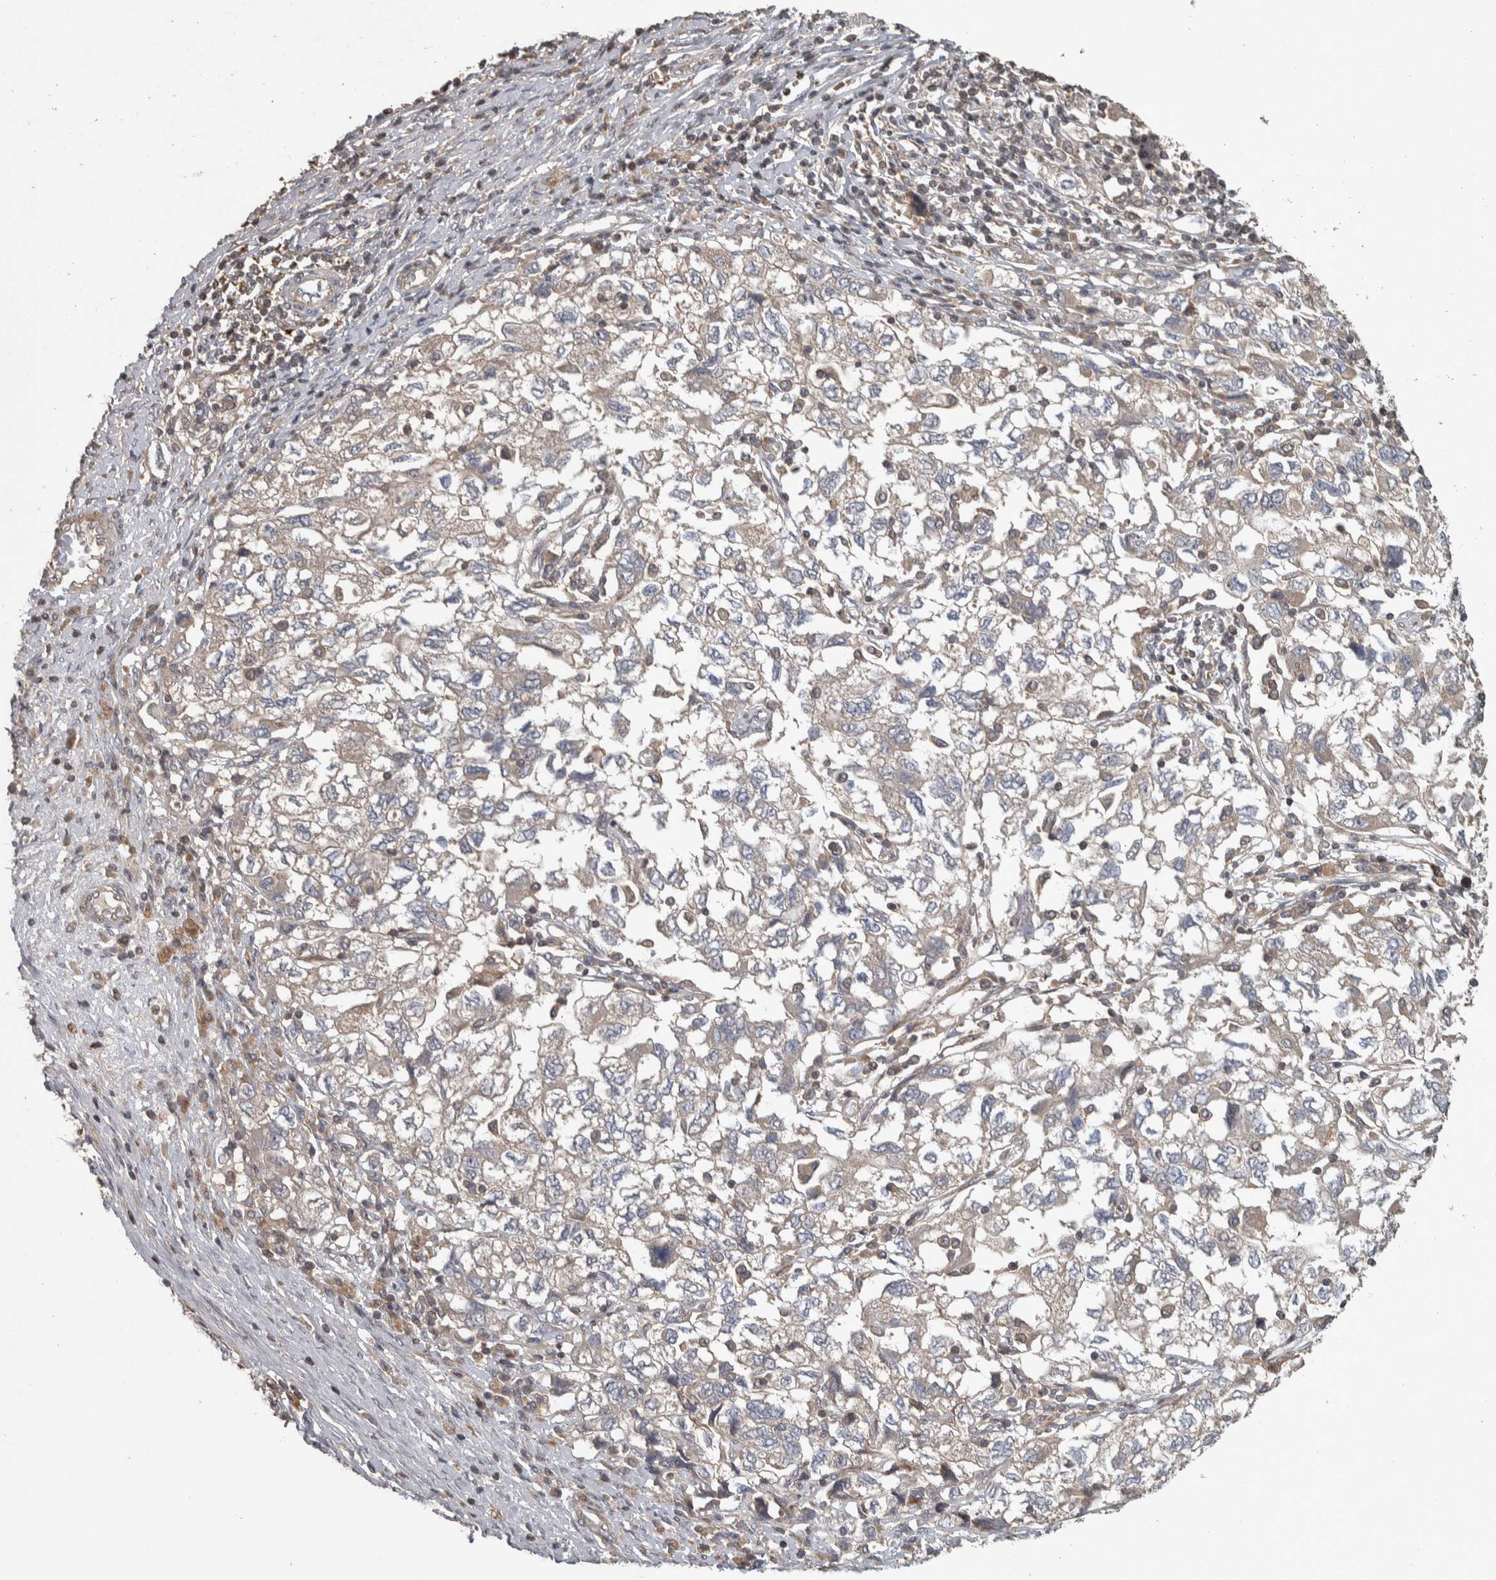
{"staining": {"intensity": "weak", "quantity": "25%-75%", "location": "cytoplasmic/membranous"}, "tissue": "ovarian cancer", "cell_type": "Tumor cells", "image_type": "cancer", "snomed": [{"axis": "morphology", "description": "Carcinoma, NOS"}, {"axis": "morphology", "description": "Cystadenocarcinoma, serous, NOS"}, {"axis": "topography", "description": "Ovary"}], "caption": "The photomicrograph reveals immunohistochemical staining of carcinoma (ovarian). There is weak cytoplasmic/membranous expression is present in about 25%-75% of tumor cells.", "gene": "ERAL1", "patient": {"sex": "female", "age": 69}}